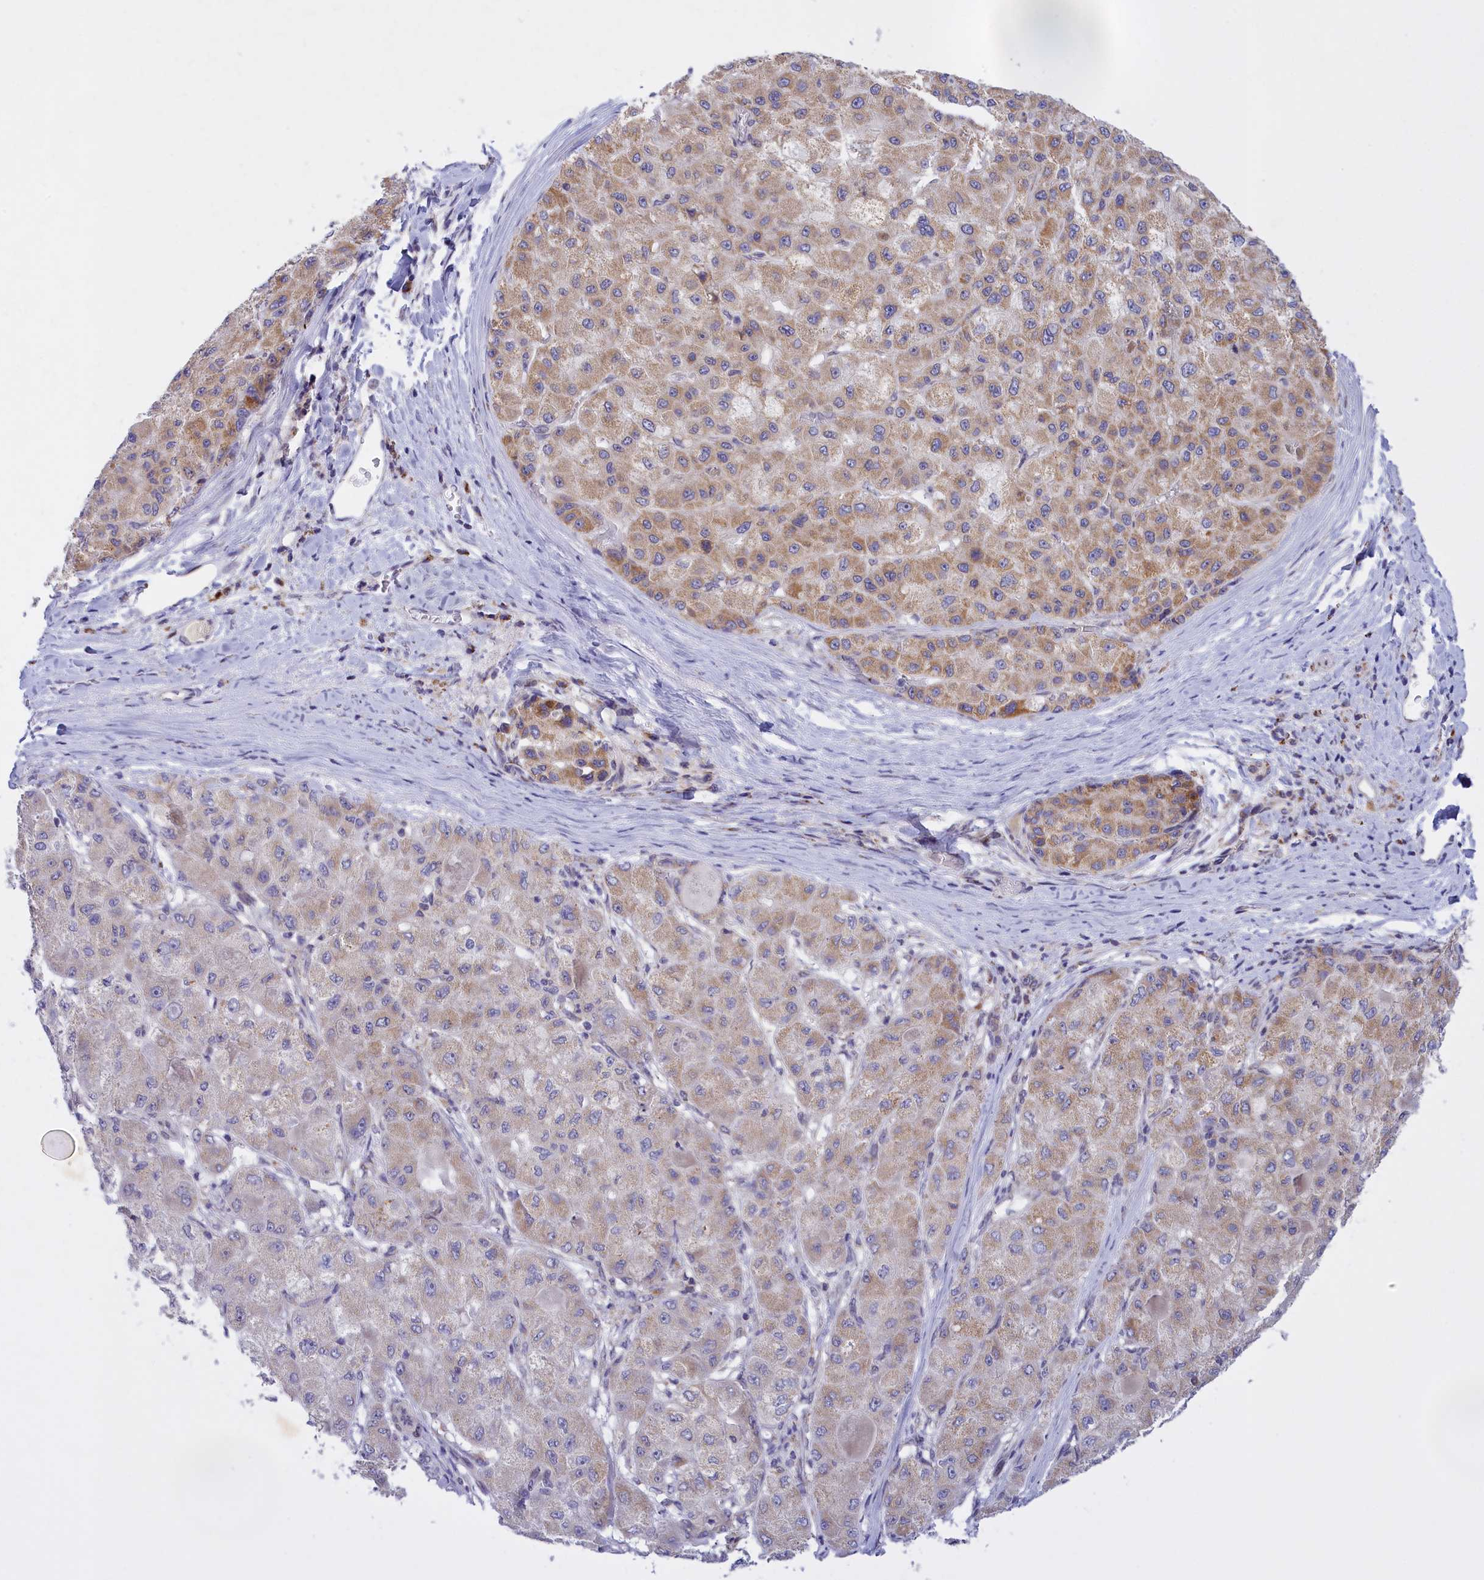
{"staining": {"intensity": "weak", "quantity": "25%-75%", "location": "cytoplasmic/membranous"}, "tissue": "liver cancer", "cell_type": "Tumor cells", "image_type": "cancer", "snomed": [{"axis": "morphology", "description": "Carcinoma, Hepatocellular, NOS"}, {"axis": "topography", "description": "Liver"}], "caption": "Protein staining demonstrates weak cytoplasmic/membranous positivity in about 25%-75% of tumor cells in liver cancer.", "gene": "FAM149B1", "patient": {"sex": "male", "age": 80}}